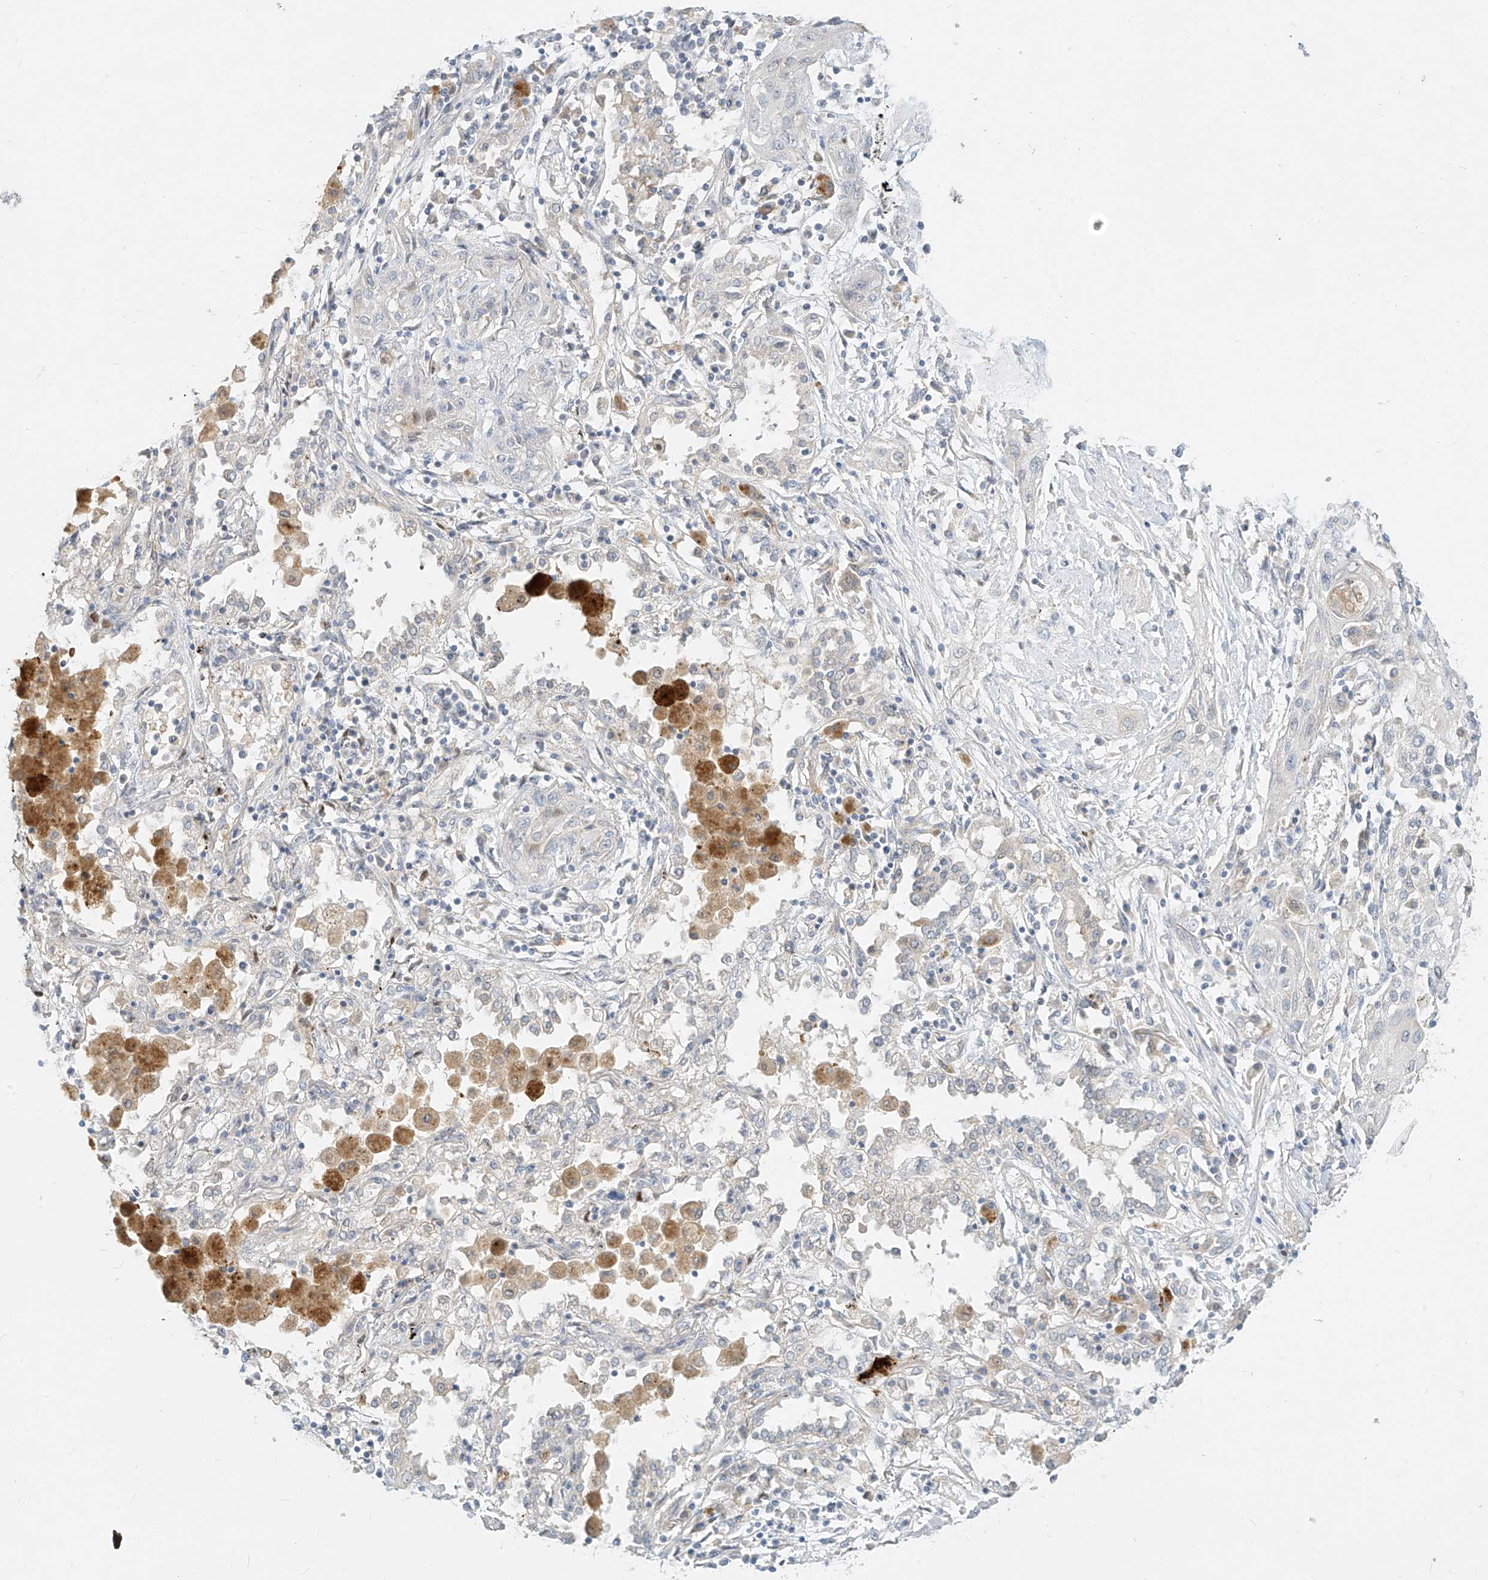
{"staining": {"intensity": "negative", "quantity": "none", "location": "none"}, "tissue": "lung cancer", "cell_type": "Tumor cells", "image_type": "cancer", "snomed": [{"axis": "morphology", "description": "Squamous cell carcinoma, NOS"}, {"axis": "topography", "description": "Lung"}], "caption": "Lung cancer (squamous cell carcinoma) was stained to show a protein in brown. There is no significant expression in tumor cells. (DAB immunohistochemistry (IHC) visualized using brightfield microscopy, high magnification).", "gene": "C2orf42", "patient": {"sex": "female", "age": 47}}